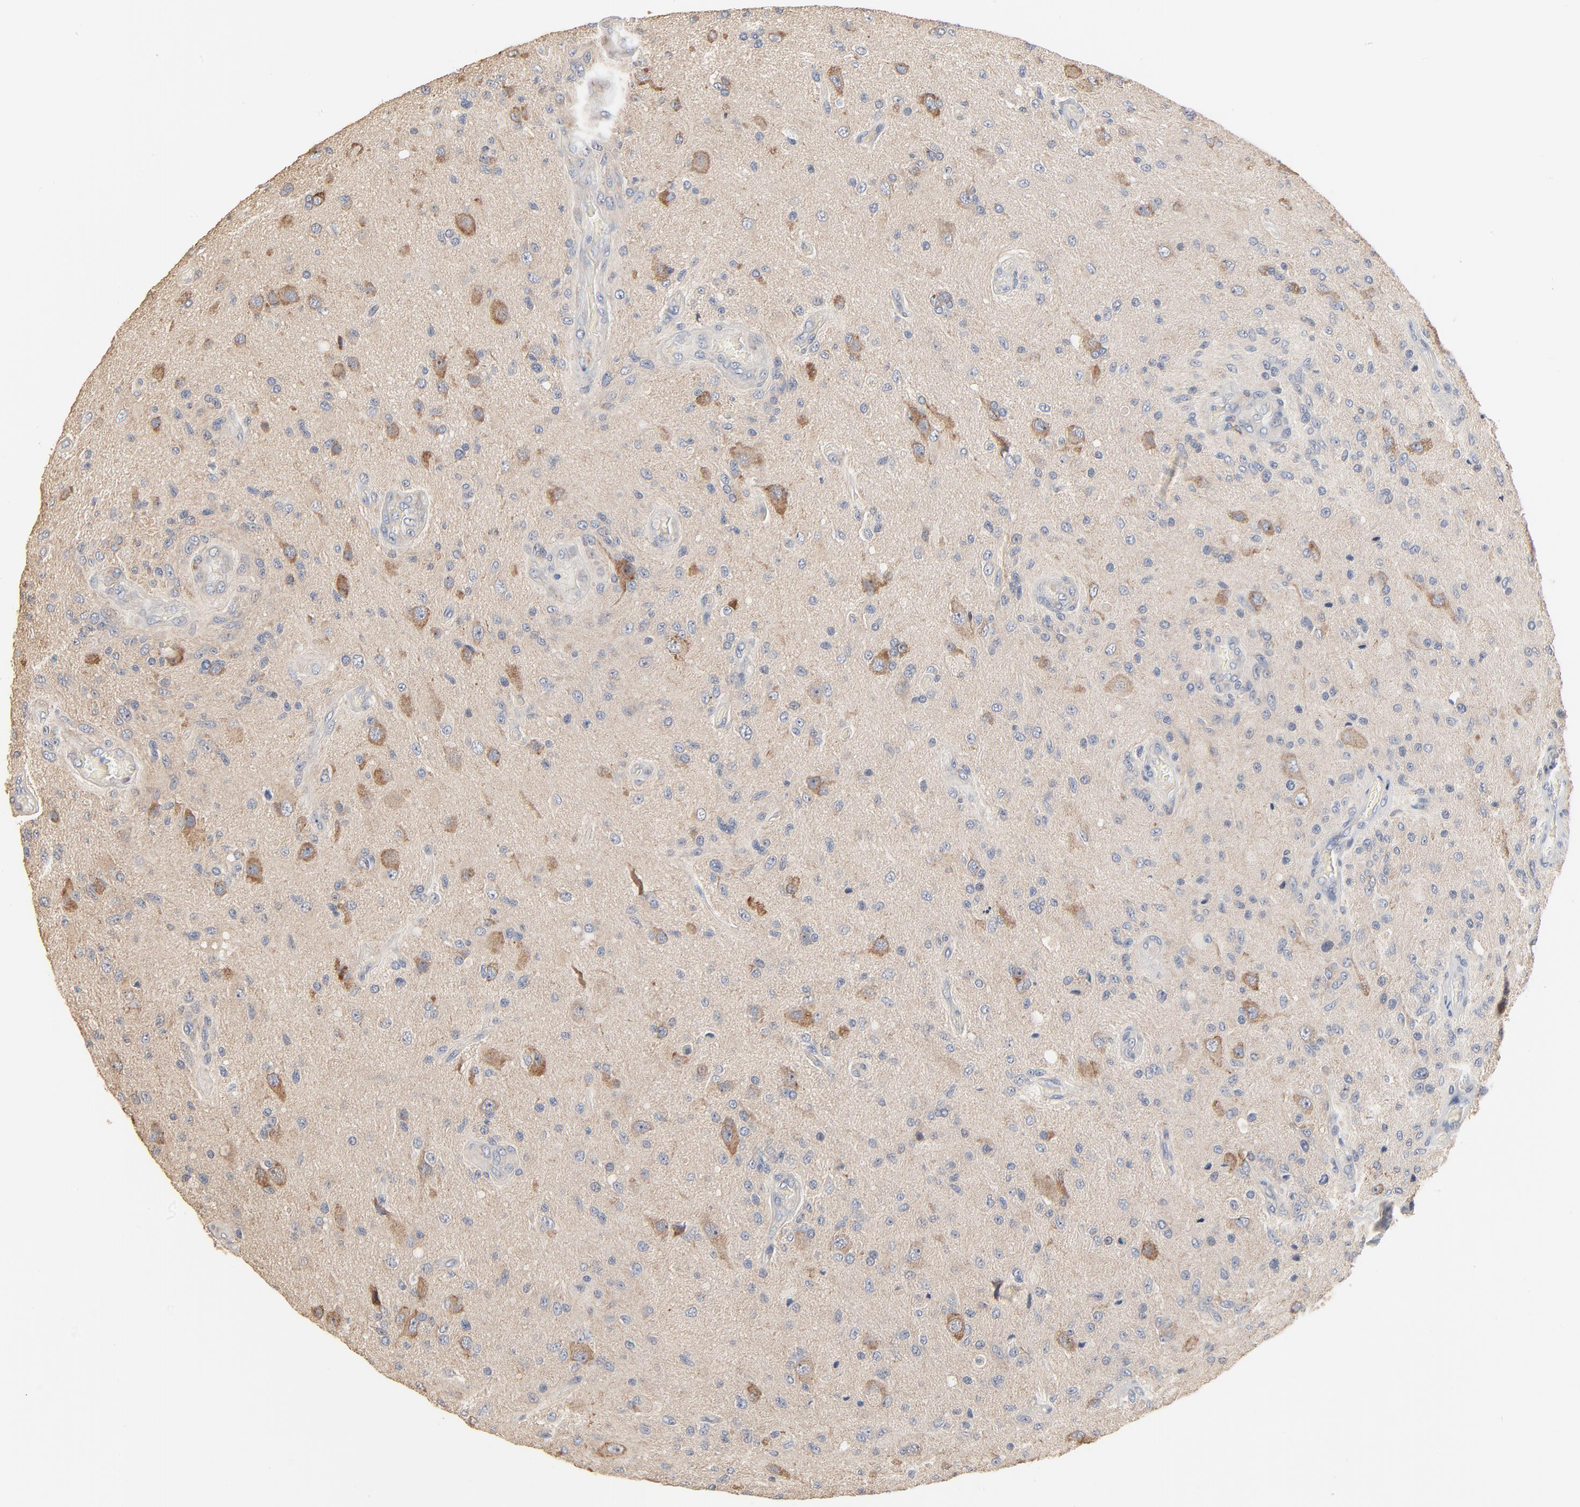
{"staining": {"intensity": "negative", "quantity": "none", "location": "none"}, "tissue": "glioma", "cell_type": "Tumor cells", "image_type": "cancer", "snomed": [{"axis": "morphology", "description": "Normal tissue, NOS"}, {"axis": "morphology", "description": "Glioma, malignant, High grade"}, {"axis": "topography", "description": "Cerebral cortex"}], "caption": "A histopathology image of glioma stained for a protein shows no brown staining in tumor cells.", "gene": "ZDHHC8", "patient": {"sex": "male", "age": 77}}